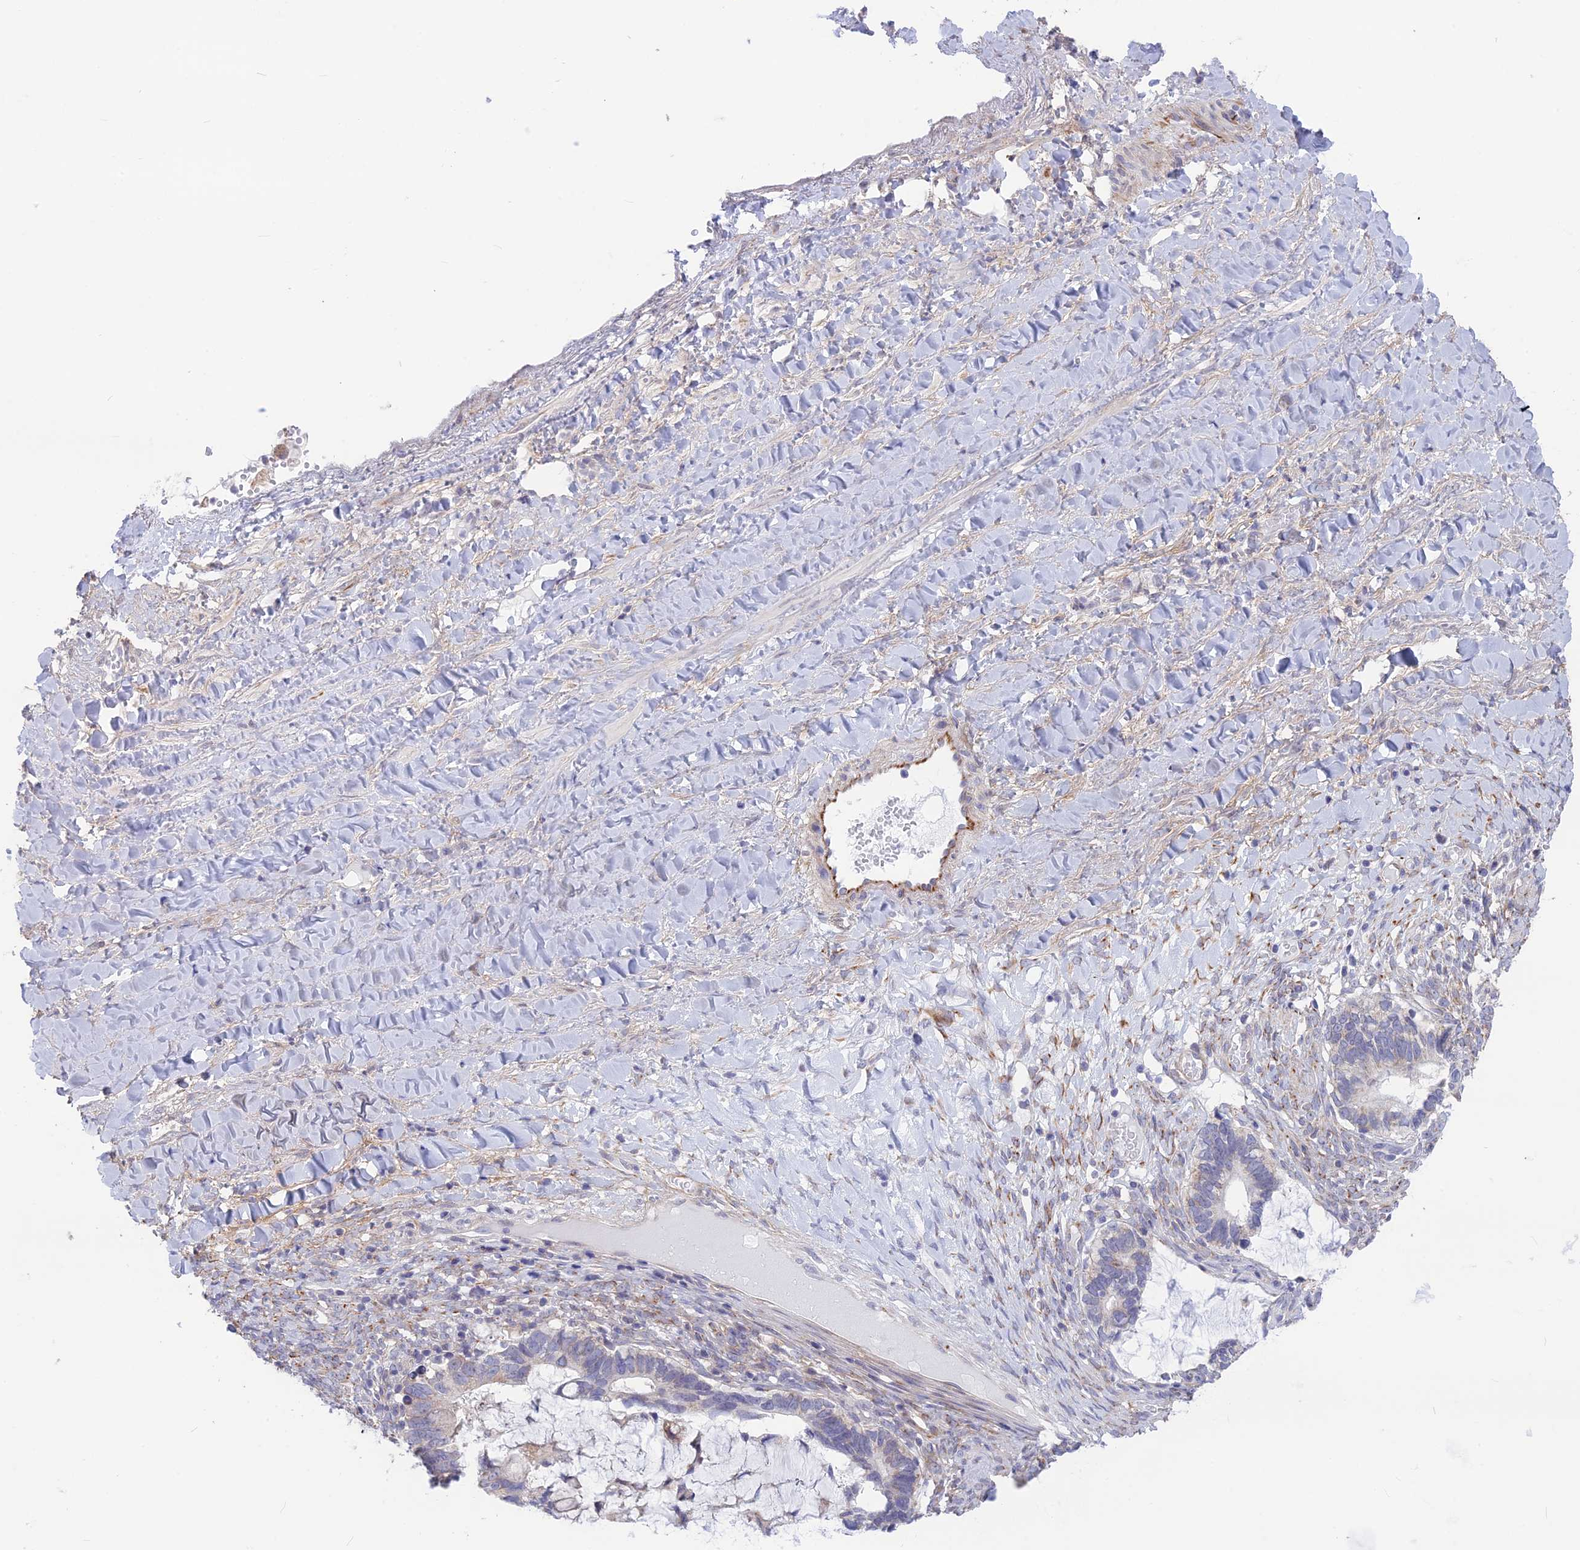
{"staining": {"intensity": "weak", "quantity": "25%-75%", "location": "cytoplasmic/membranous"}, "tissue": "ovarian cancer", "cell_type": "Tumor cells", "image_type": "cancer", "snomed": [{"axis": "morphology", "description": "Cystadenocarcinoma, mucinous, NOS"}, {"axis": "topography", "description": "Ovary"}], "caption": "Ovarian mucinous cystadenocarcinoma stained for a protein (brown) shows weak cytoplasmic/membranous positive expression in approximately 25%-75% of tumor cells.", "gene": "PLAC9", "patient": {"sex": "female", "age": 61}}